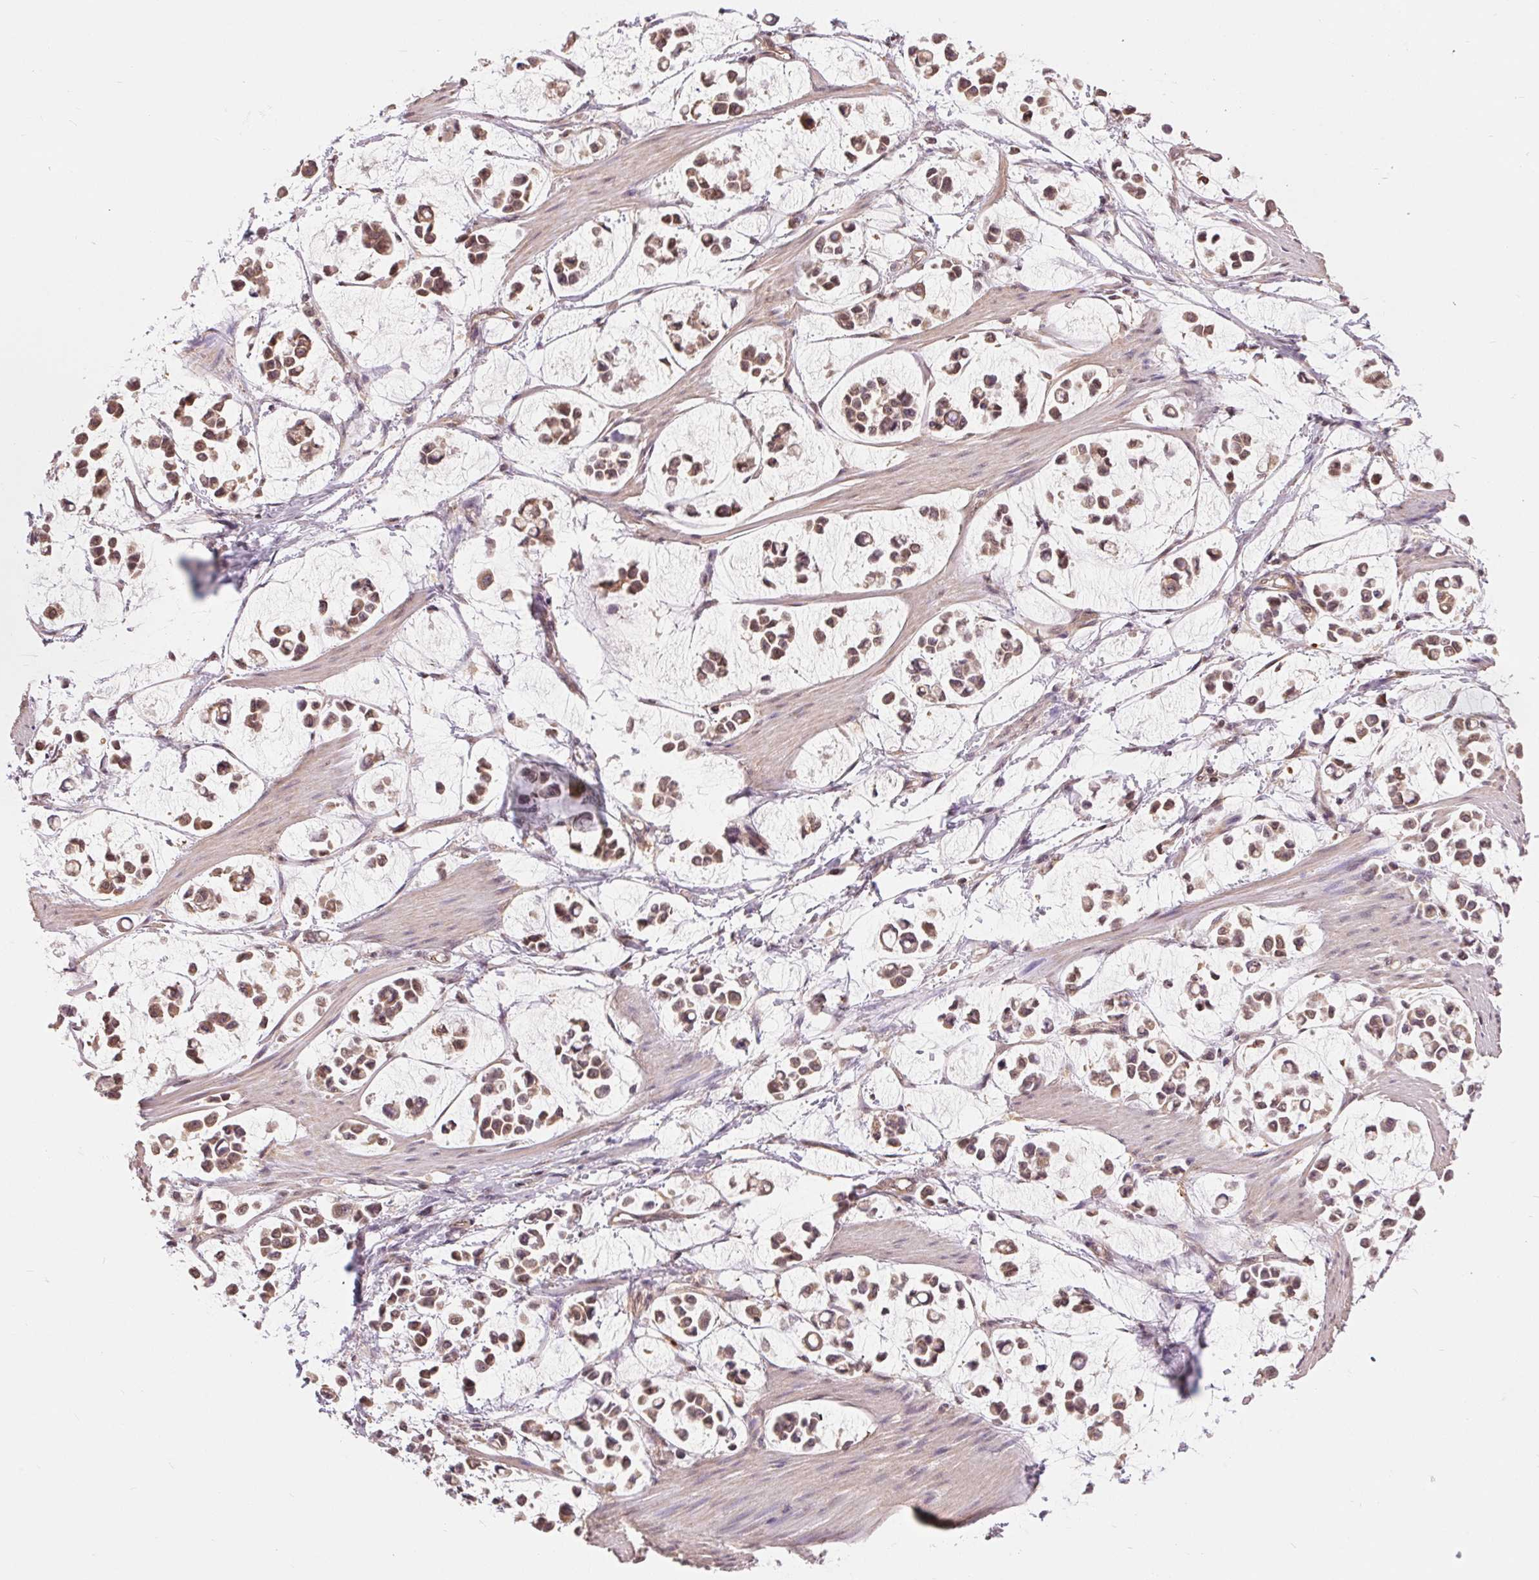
{"staining": {"intensity": "moderate", "quantity": ">75%", "location": "cytoplasmic/membranous,nuclear"}, "tissue": "stomach cancer", "cell_type": "Tumor cells", "image_type": "cancer", "snomed": [{"axis": "morphology", "description": "Adenocarcinoma, NOS"}, {"axis": "topography", "description": "Stomach"}], "caption": "A medium amount of moderate cytoplasmic/membranous and nuclear expression is identified in approximately >75% of tumor cells in stomach cancer tissue. (DAB (3,3'-diaminobenzidine) = brown stain, brightfield microscopy at high magnification).", "gene": "TMEM273", "patient": {"sex": "male", "age": 82}}